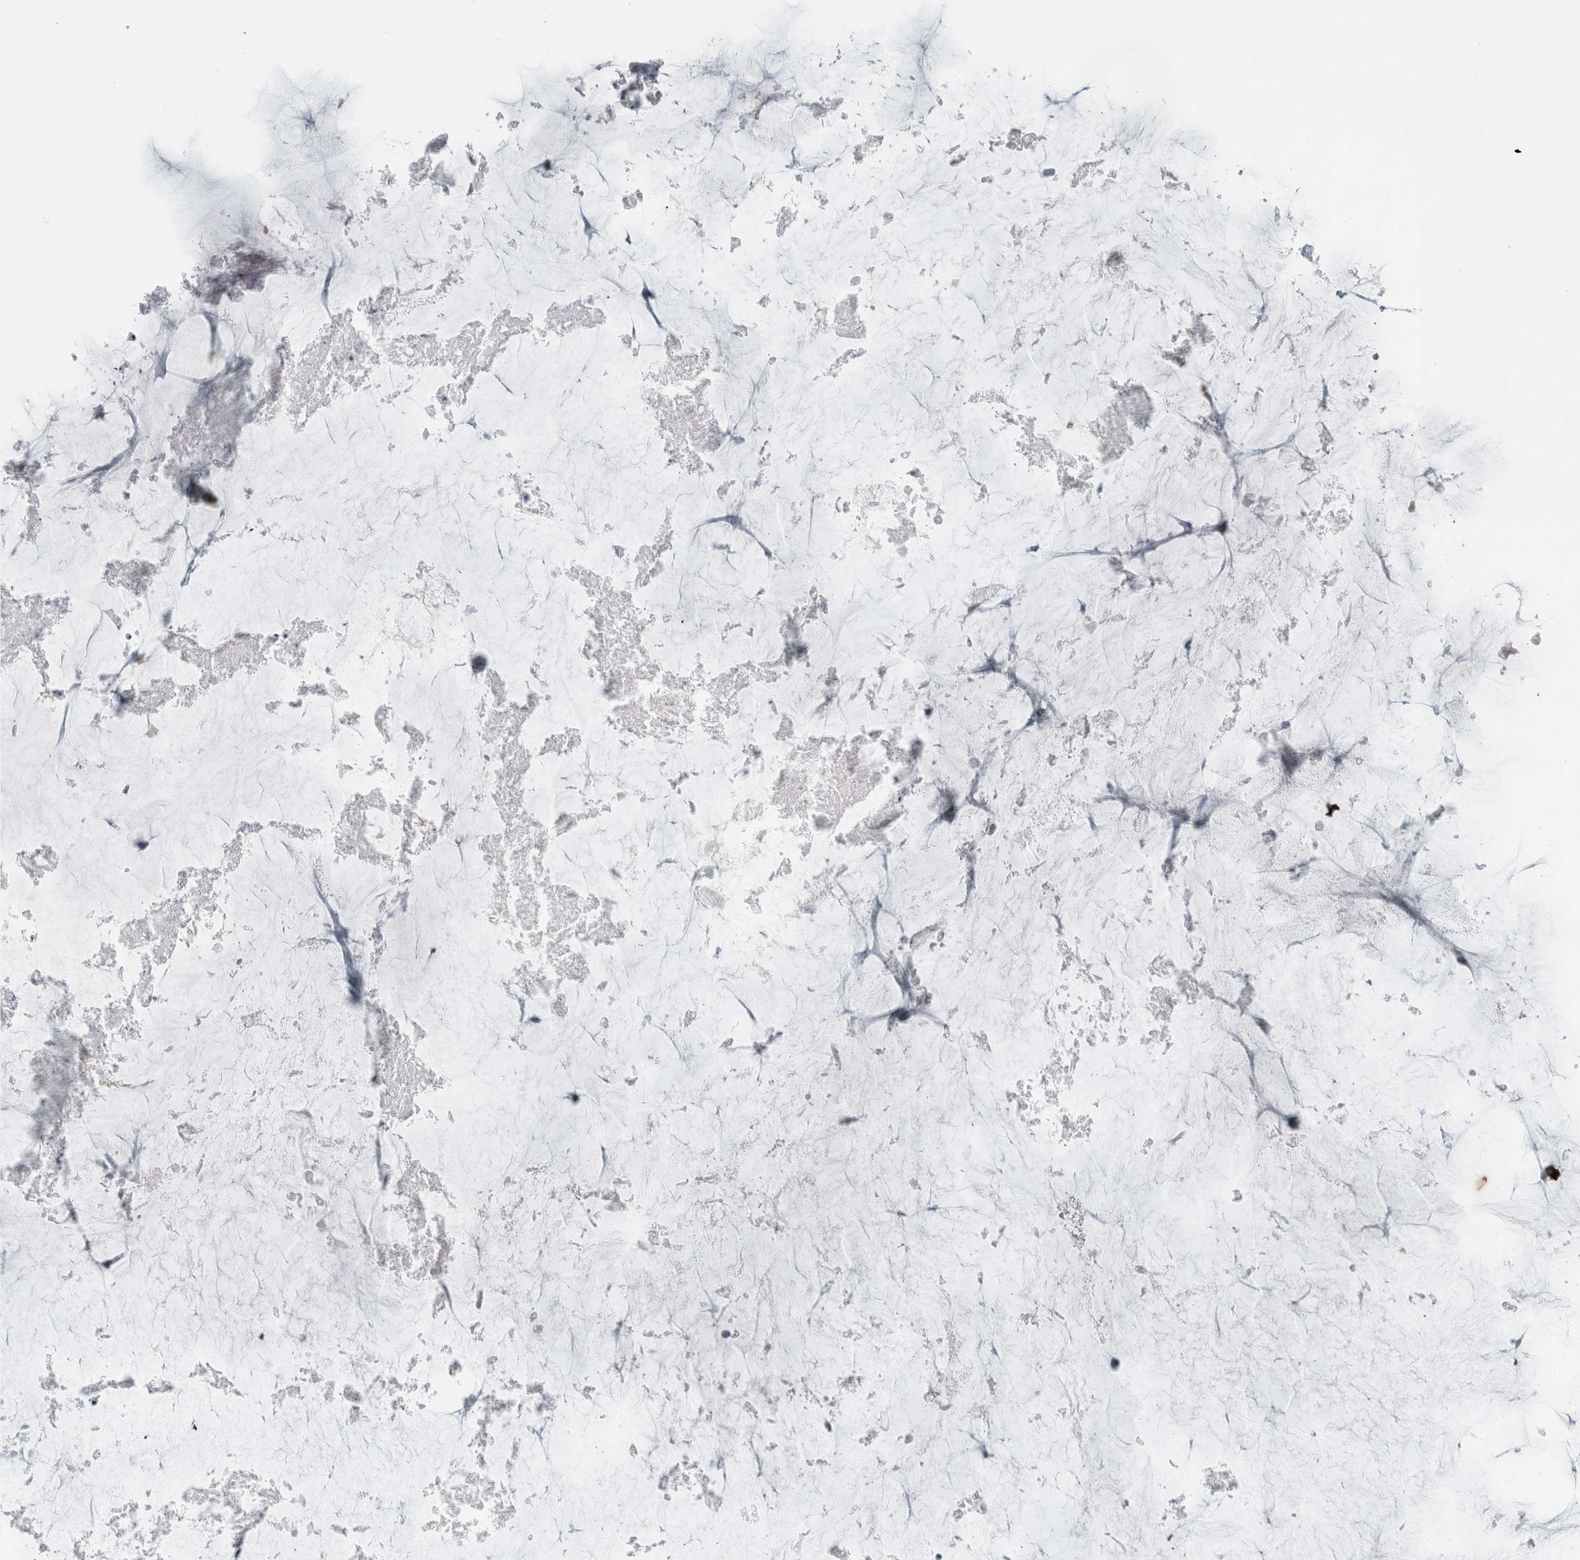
{"staining": {"intensity": "negative", "quantity": "none", "location": "none"}, "tissue": "ovarian cancer", "cell_type": "Tumor cells", "image_type": "cancer", "snomed": [{"axis": "morphology", "description": "Cystadenocarcinoma, mucinous, NOS"}, {"axis": "topography", "description": "Ovary"}], "caption": "DAB (3,3'-diaminobenzidine) immunohistochemical staining of human mucinous cystadenocarcinoma (ovarian) demonstrates no significant expression in tumor cells.", "gene": "FMR1NB", "patient": {"sex": "female", "age": 61}}